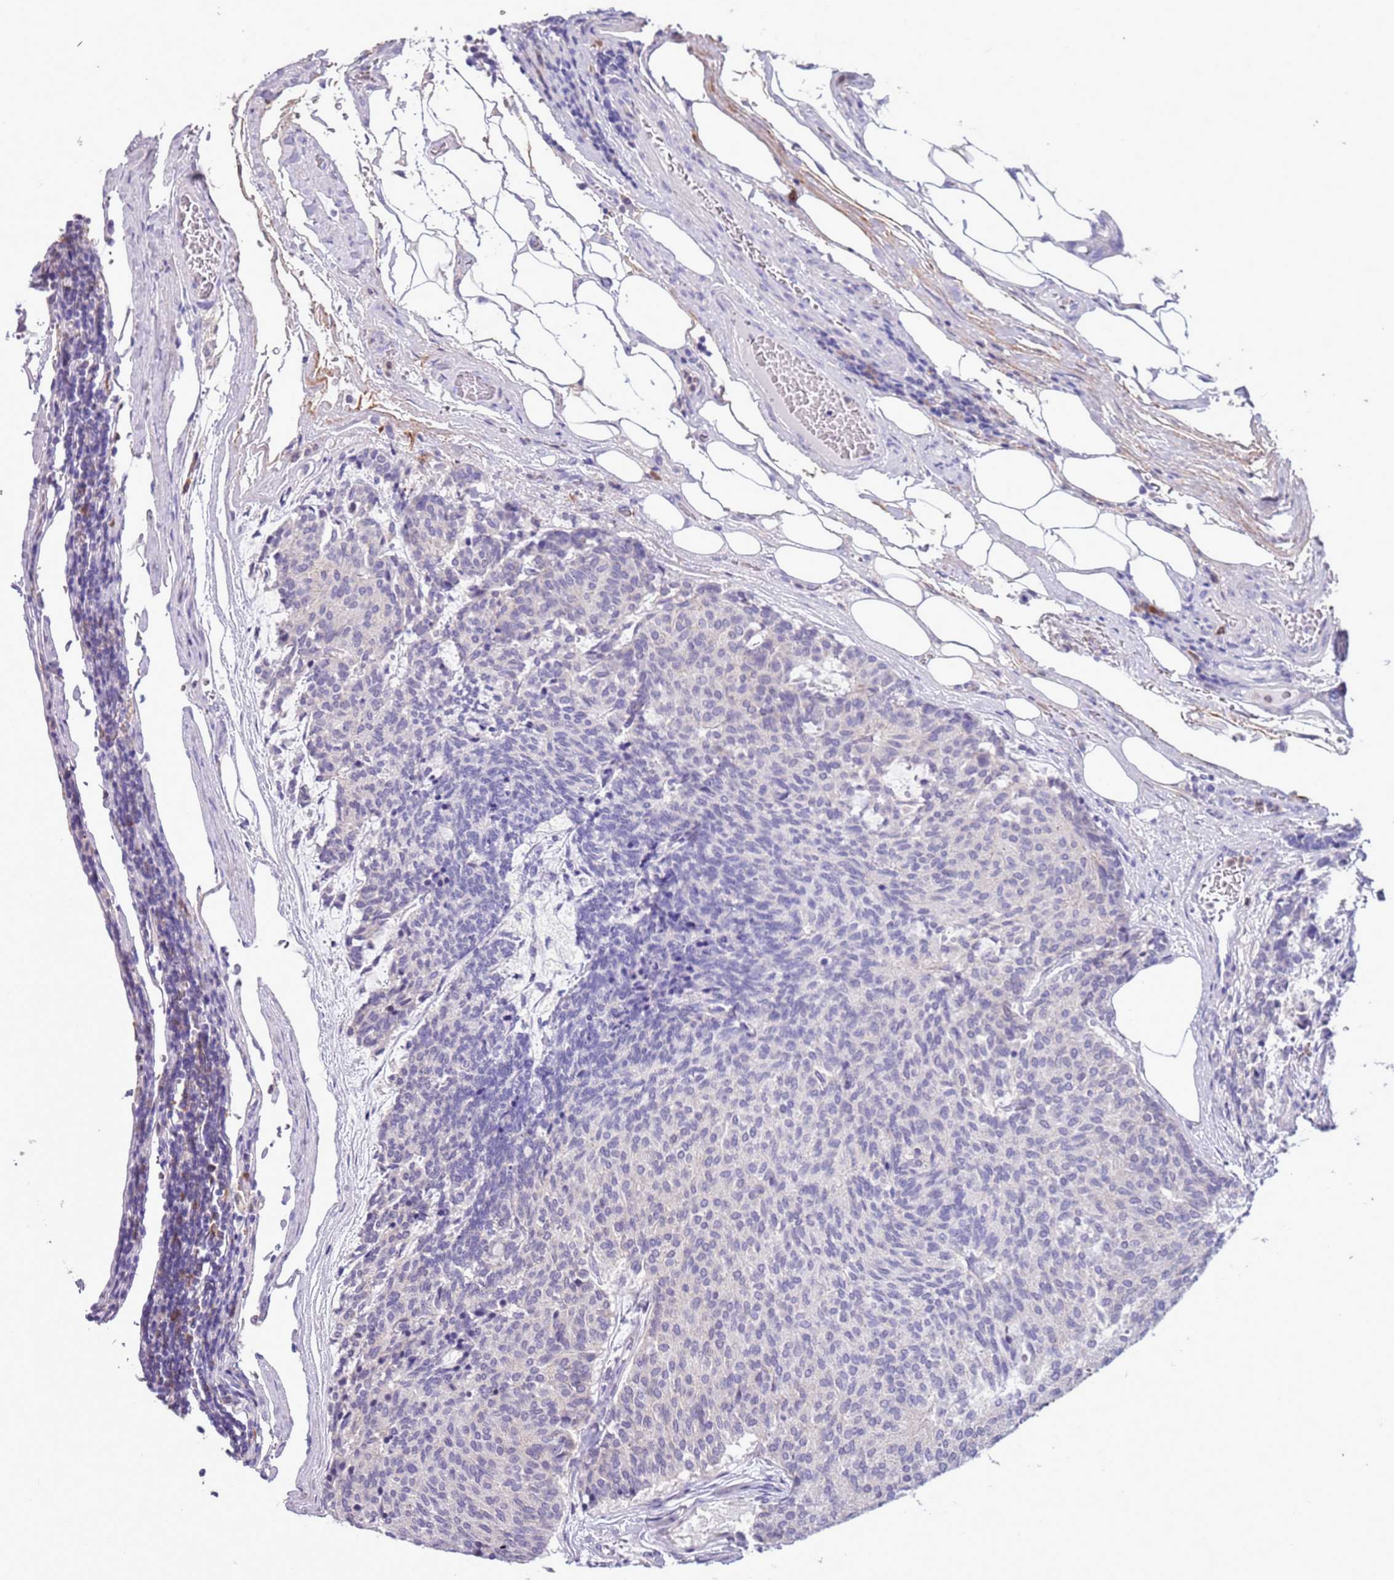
{"staining": {"intensity": "negative", "quantity": "none", "location": "none"}, "tissue": "carcinoid", "cell_type": "Tumor cells", "image_type": "cancer", "snomed": [{"axis": "morphology", "description": "Carcinoid, malignant, NOS"}, {"axis": "topography", "description": "Pancreas"}], "caption": "Tumor cells are negative for brown protein staining in carcinoid (malignant).", "gene": "PFKFB2", "patient": {"sex": "female", "age": 54}}